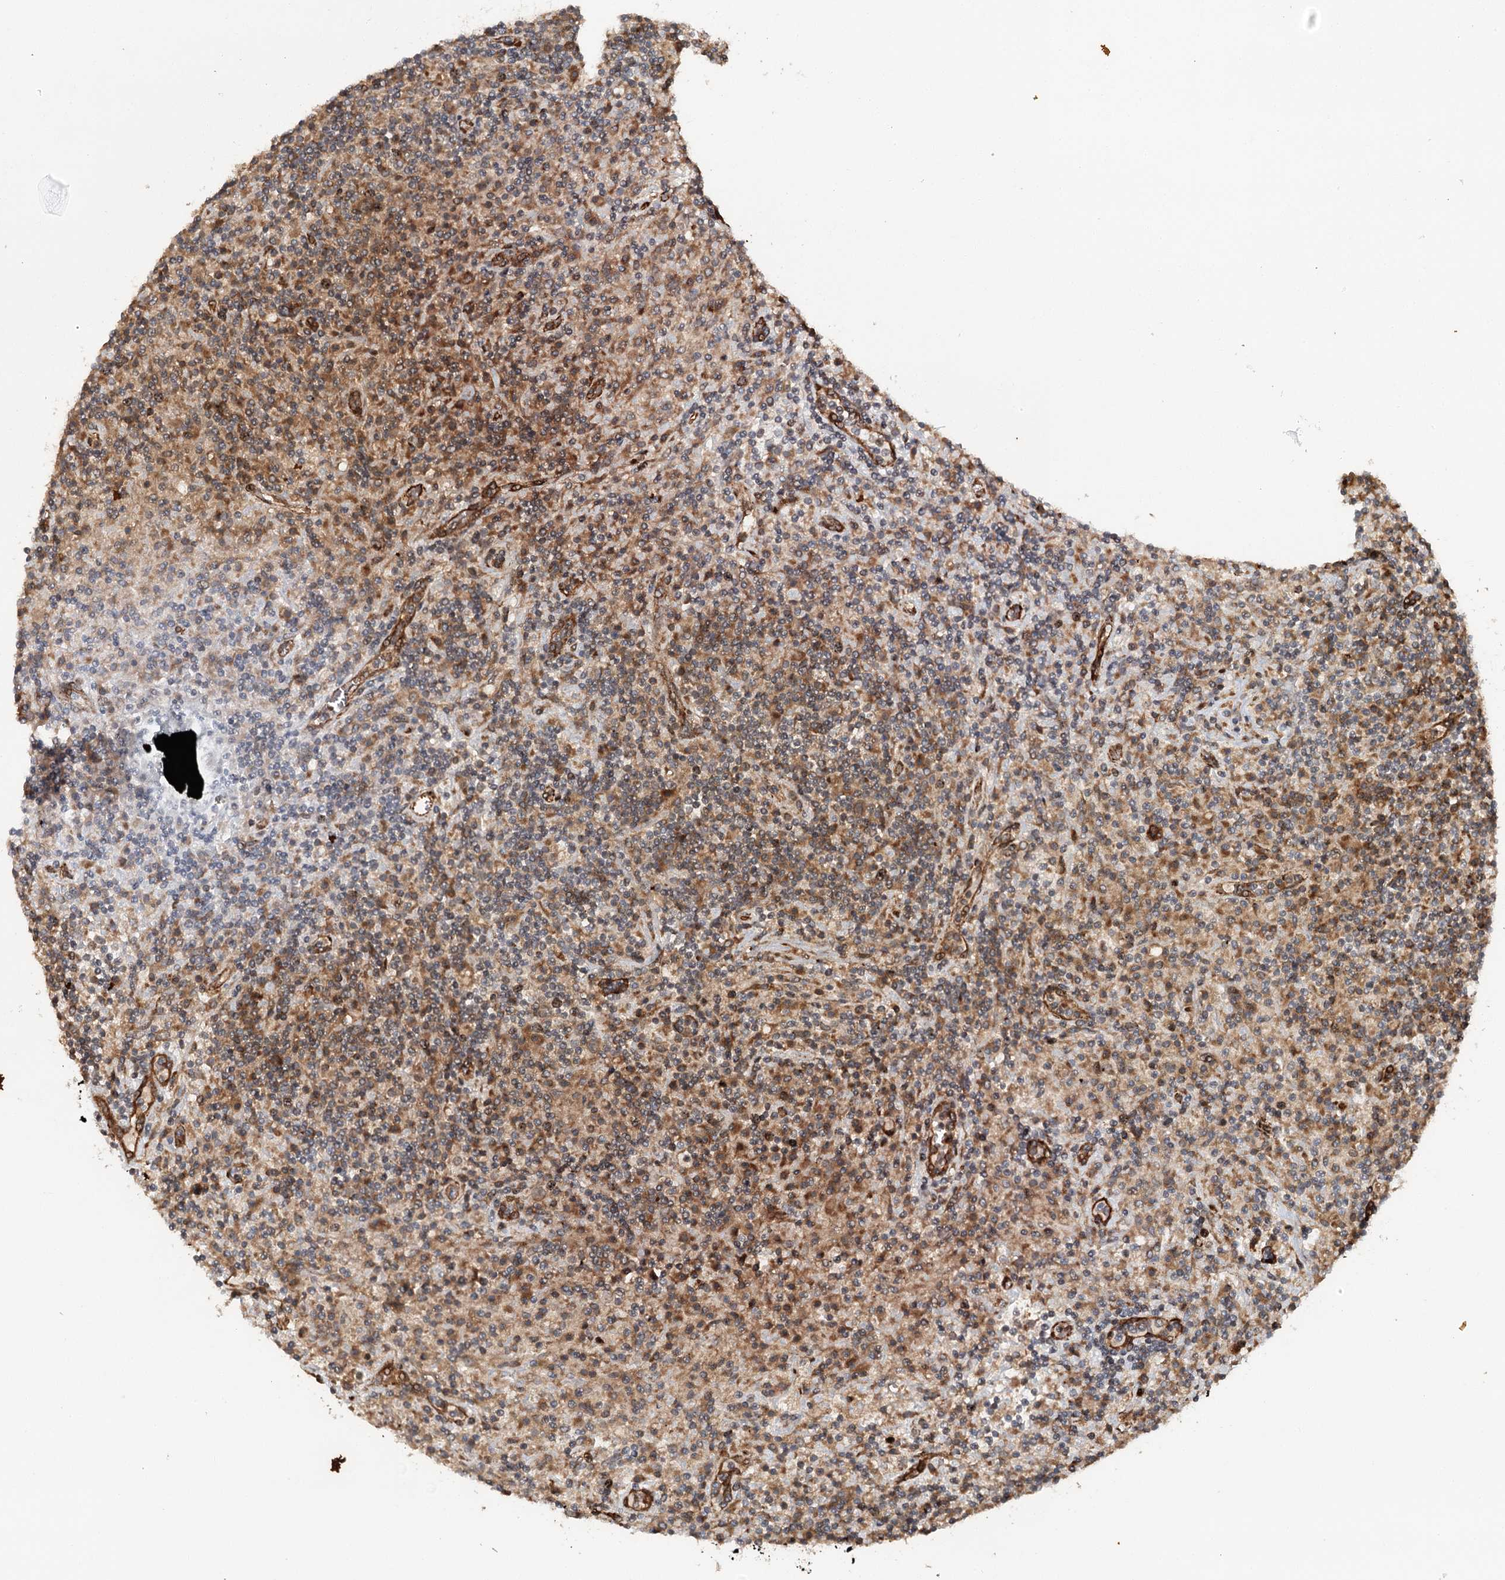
{"staining": {"intensity": "moderate", "quantity": "25%-75%", "location": "cytoplasmic/membranous"}, "tissue": "lymphoma", "cell_type": "Tumor cells", "image_type": "cancer", "snomed": [{"axis": "morphology", "description": "Hodgkin's disease, NOS"}, {"axis": "topography", "description": "Lymph node"}], "caption": "Immunohistochemistry (IHC) (DAB (3,3'-diaminobenzidine)) staining of human Hodgkin's disease demonstrates moderate cytoplasmic/membranous protein expression in approximately 25%-75% of tumor cells. (Stains: DAB (3,3'-diaminobenzidine) in brown, nuclei in blue, Microscopy: brightfield microscopy at high magnification).", "gene": "MKNK1", "patient": {"sex": "male", "age": 70}}